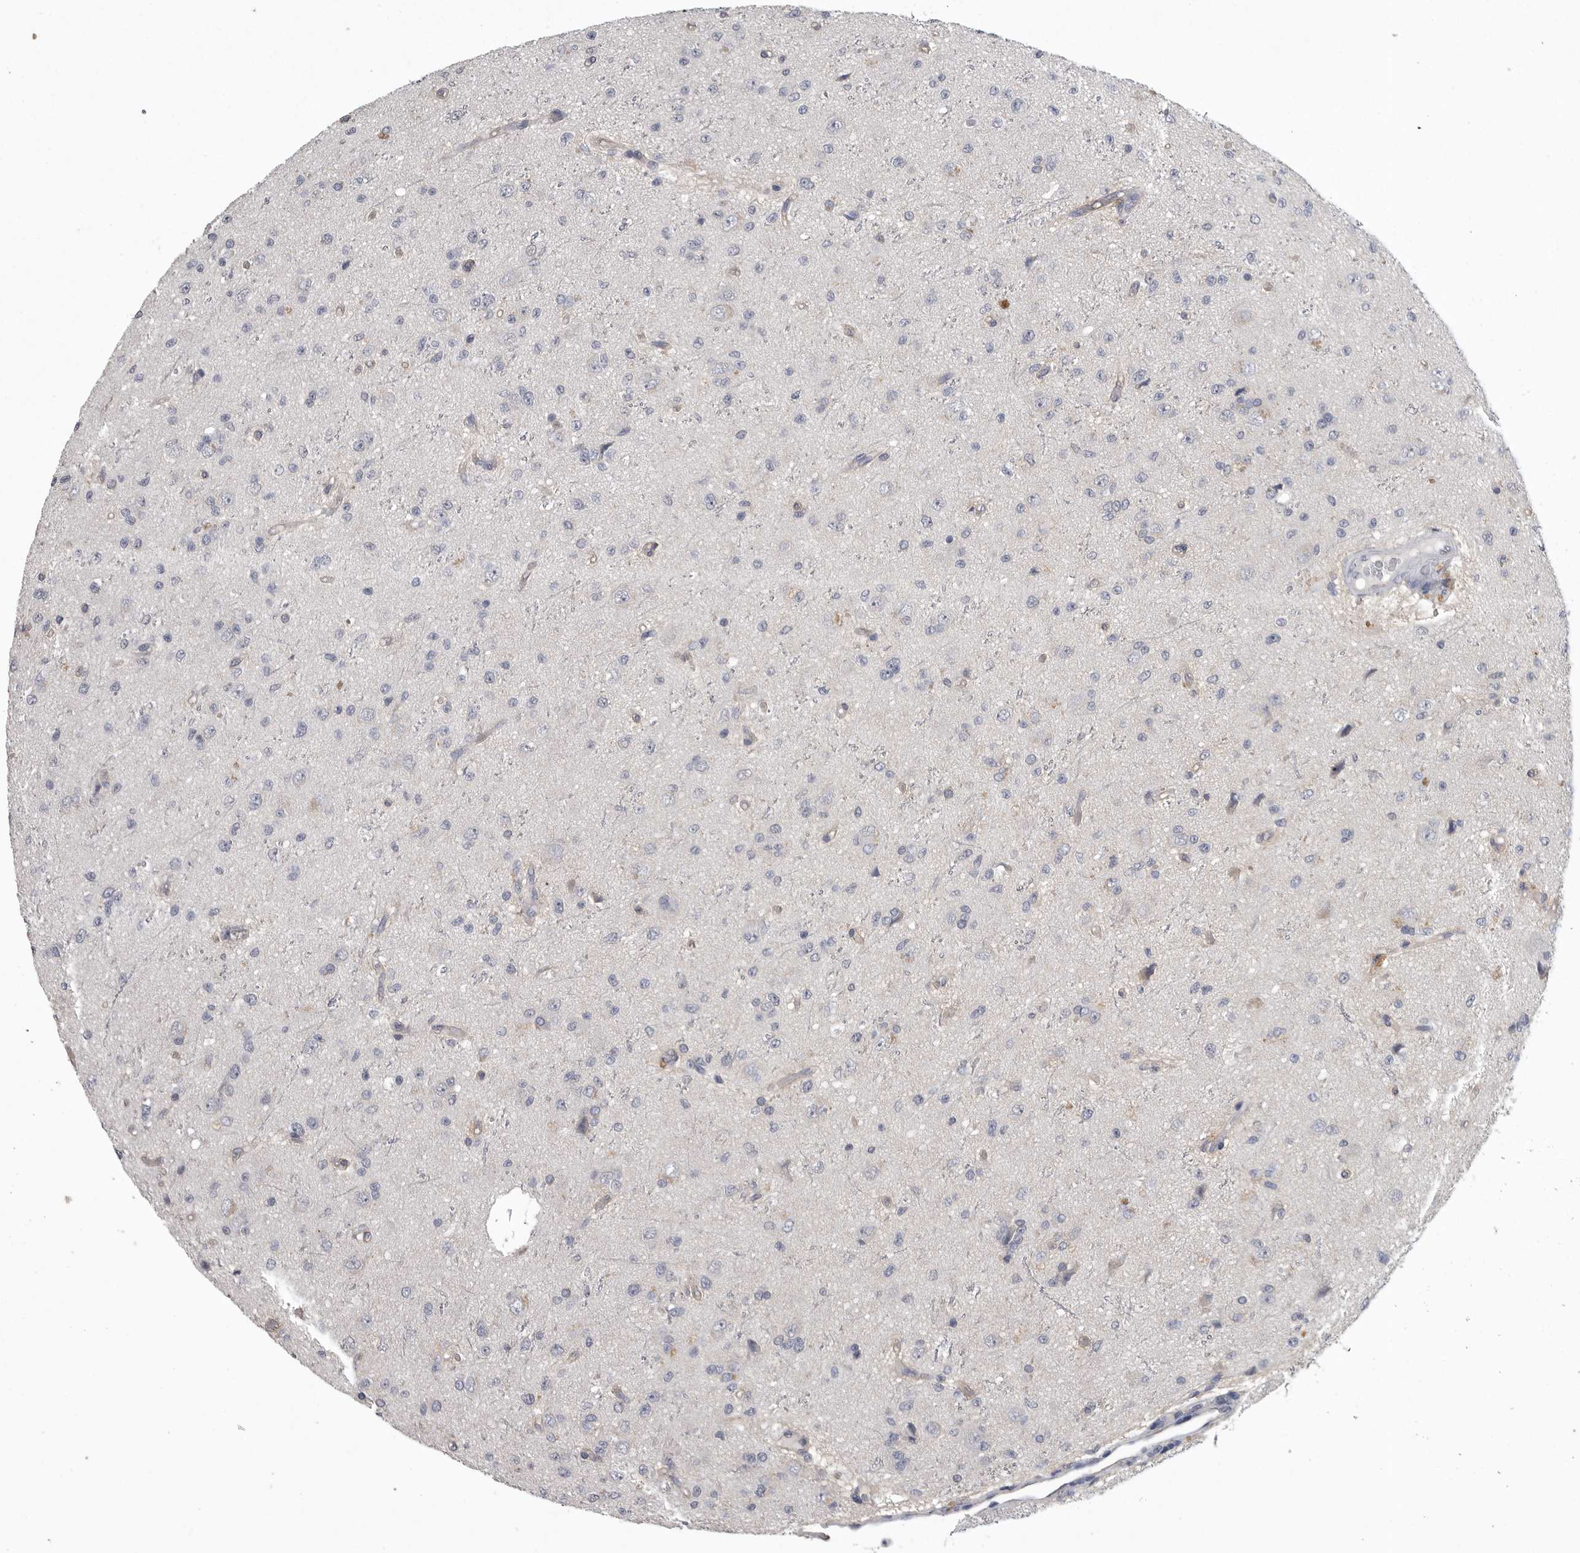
{"staining": {"intensity": "negative", "quantity": "none", "location": "none"}, "tissue": "glioma", "cell_type": "Tumor cells", "image_type": "cancer", "snomed": [{"axis": "morphology", "description": "Glioma, malignant, High grade"}, {"axis": "topography", "description": "pancreas cauda"}], "caption": "Immunohistochemistry (IHC) of human malignant high-grade glioma displays no staining in tumor cells.", "gene": "NECTIN2", "patient": {"sex": "male", "age": 60}}